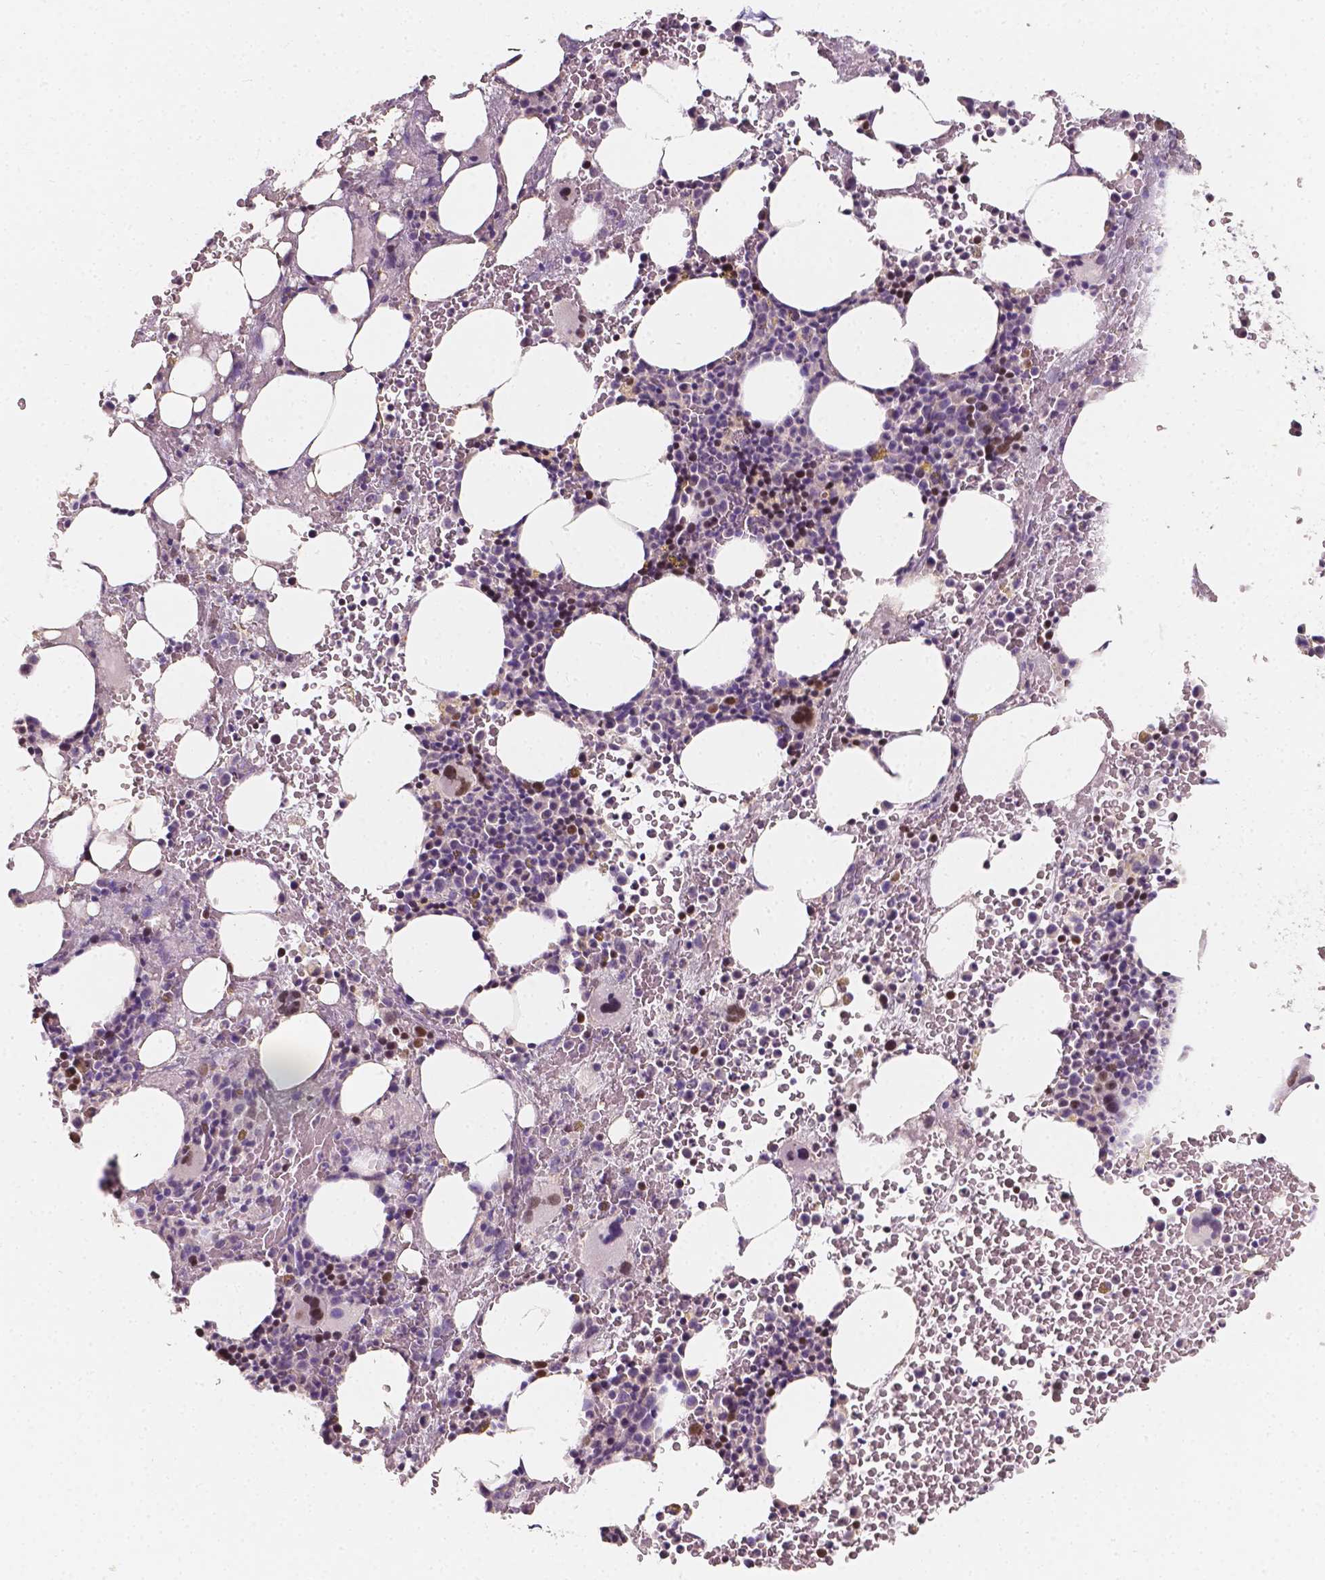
{"staining": {"intensity": "moderate", "quantity": "<25%", "location": "nuclear"}, "tissue": "bone marrow", "cell_type": "Hematopoietic cells", "image_type": "normal", "snomed": [{"axis": "morphology", "description": "Normal tissue, NOS"}, {"axis": "topography", "description": "Bone marrow"}], "caption": "Immunohistochemical staining of unremarkable human bone marrow displays moderate nuclear protein expression in about <25% of hematopoietic cells. Immunohistochemistry (ihc) stains the protein of interest in brown and the nuclei are stained blue.", "gene": "TAL1", "patient": {"sex": "female", "age": 56}}